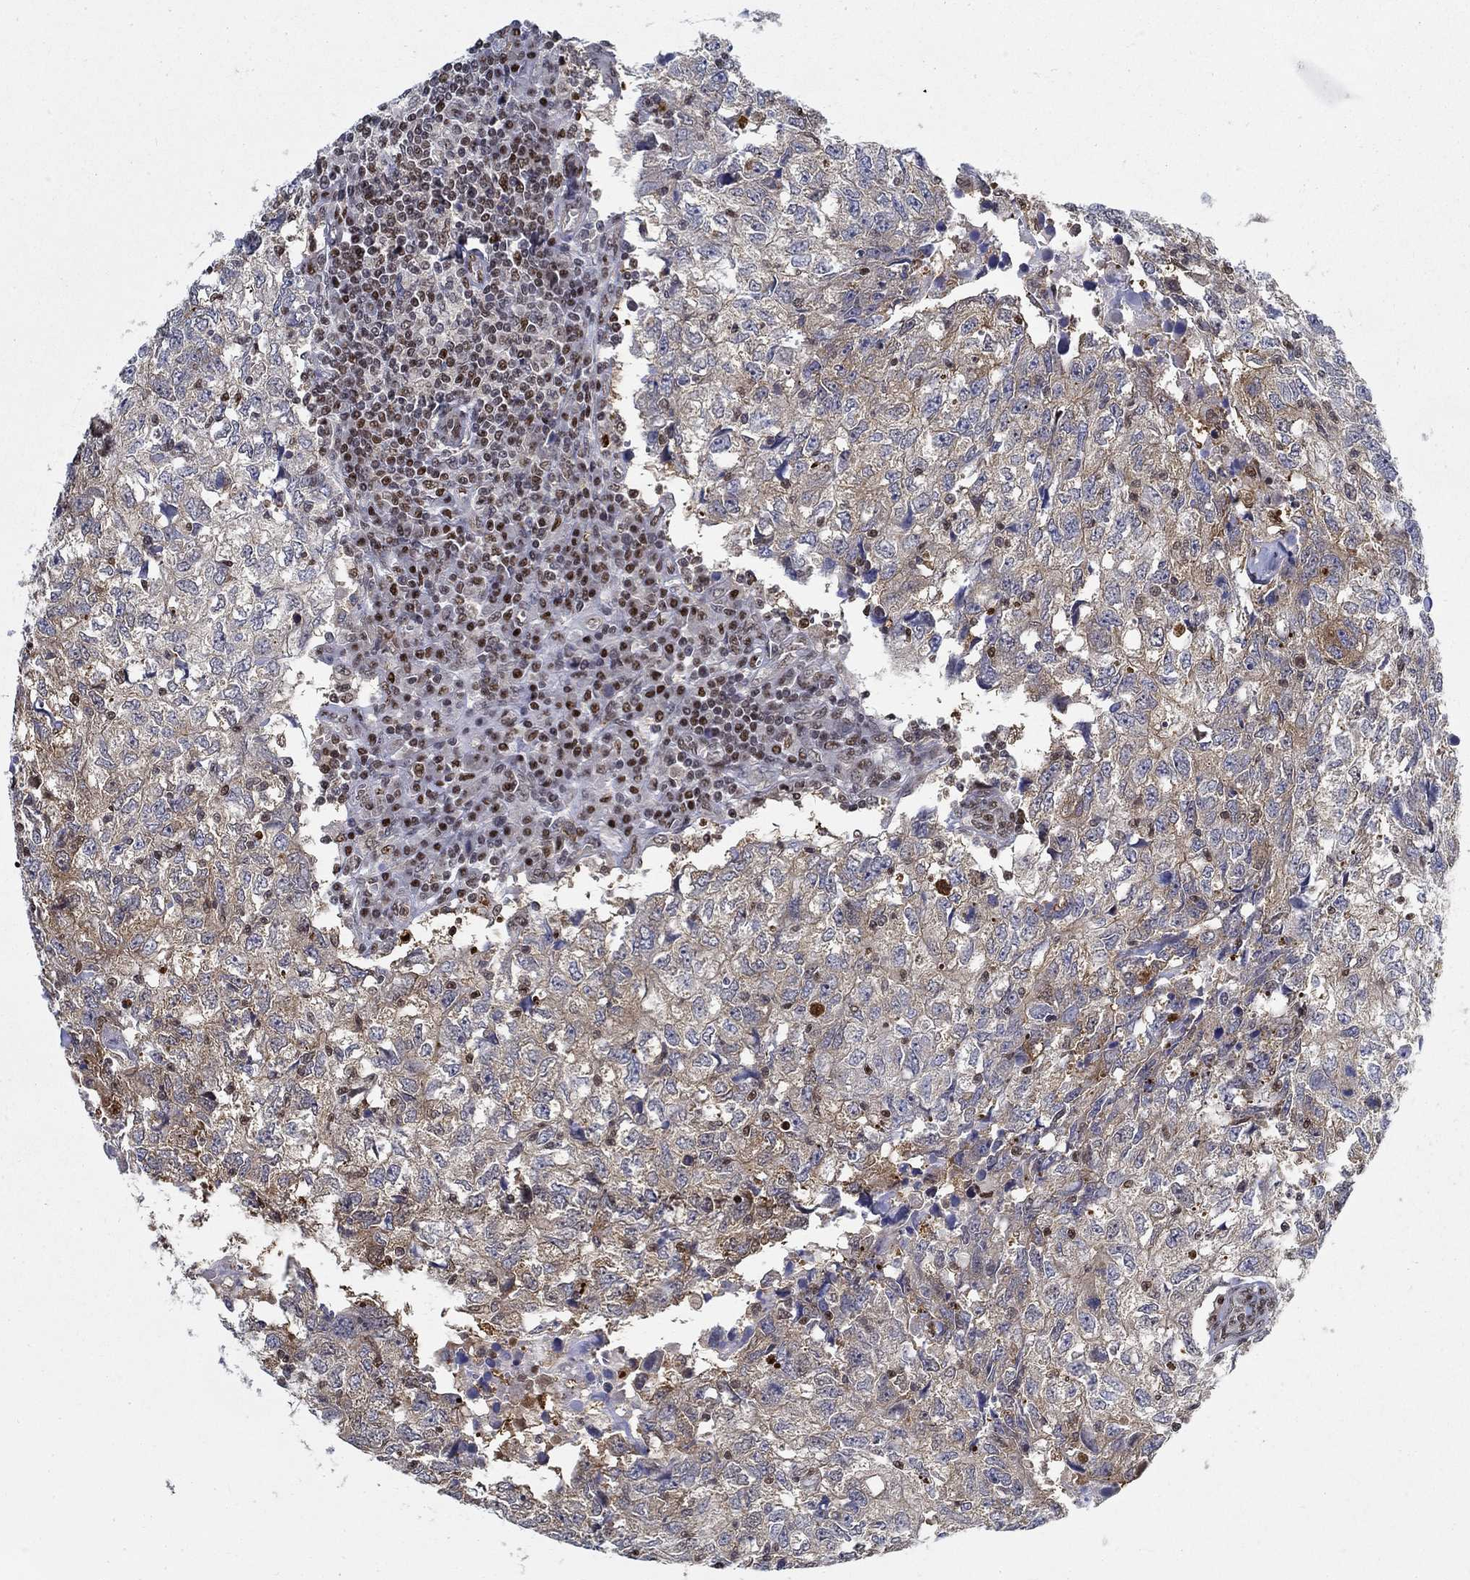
{"staining": {"intensity": "moderate", "quantity": "<25%", "location": "cytoplasmic/membranous"}, "tissue": "breast cancer", "cell_type": "Tumor cells", "image_type": "cancer", "snomed": [{"axis": "morphology", "description": "Duct carcinoma"}, {"axis": "topography", "description": "Breast"}], "caption": "The micrograph displays a brown stain indicating the presence of a protein in the cytoplasmic/membranous of tumor cells in breast cancer.", "gene": "ZNF594", "patient": {"sex": "female", "age": 30}}